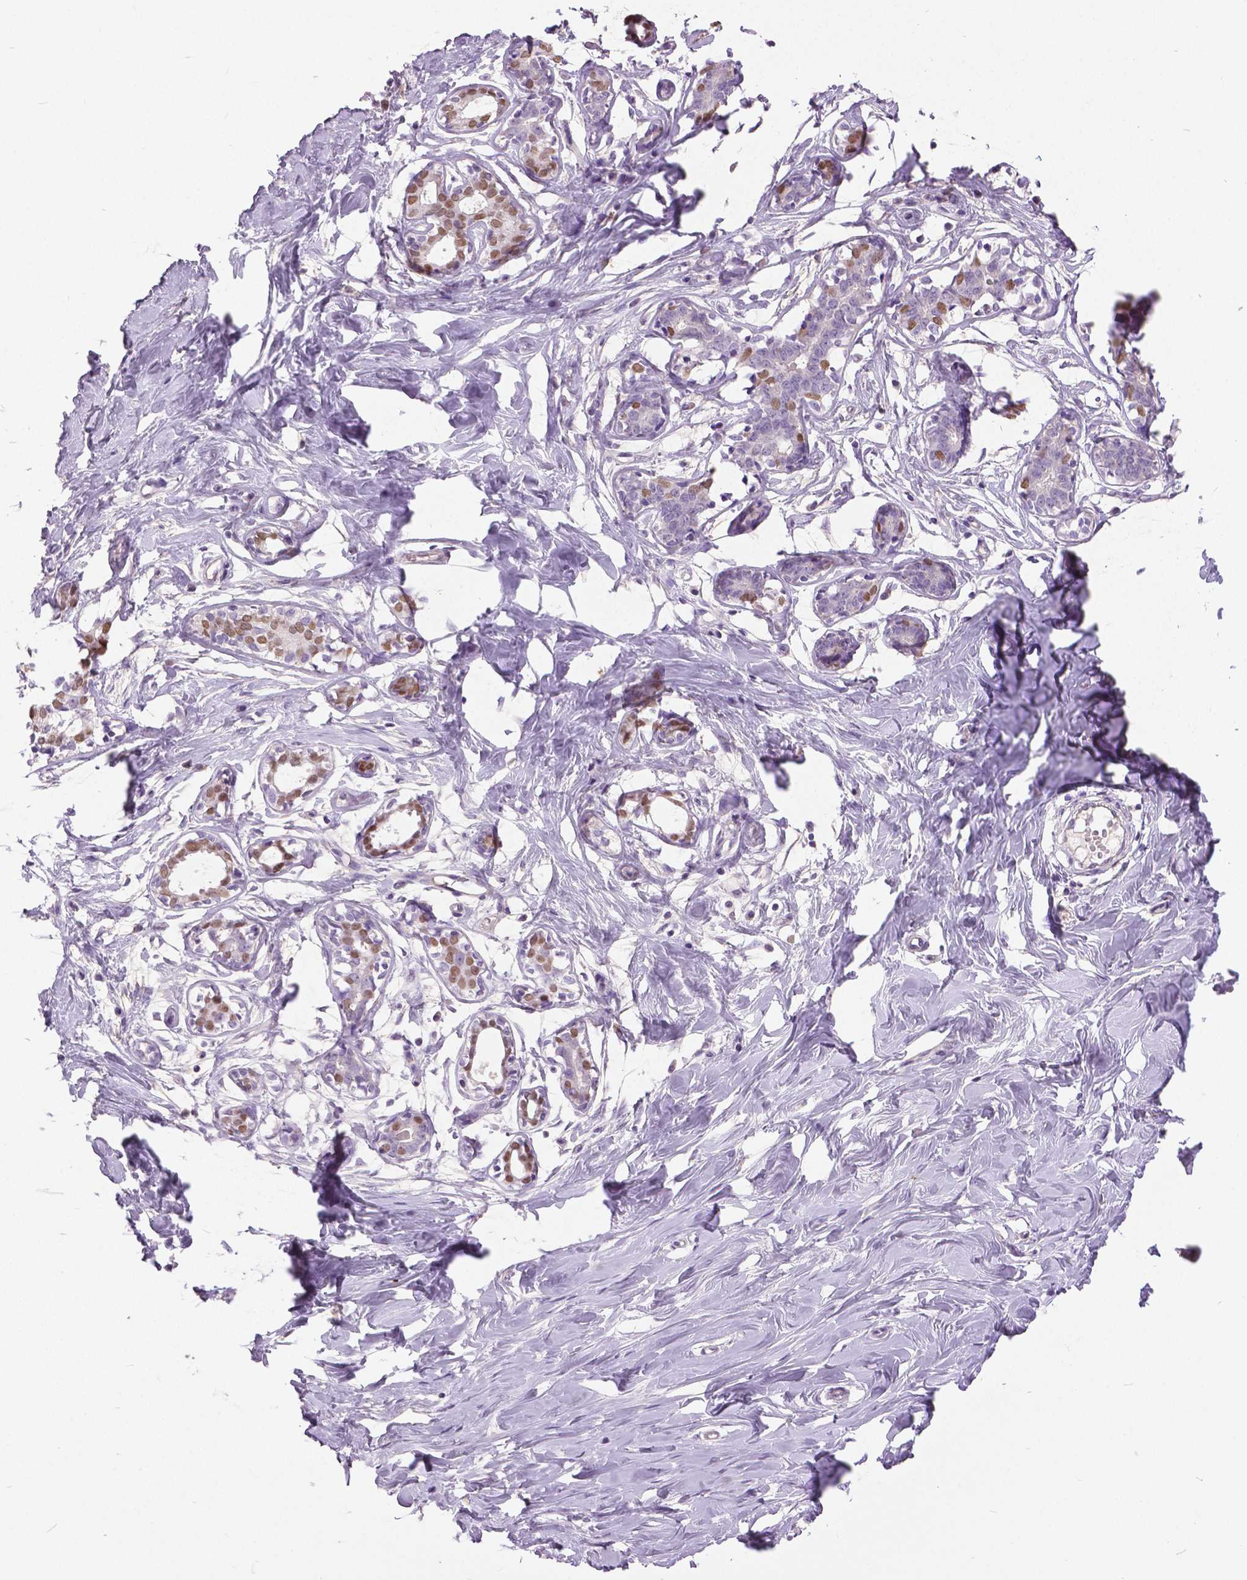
{"staining": {"intensity": "negative", "quantity": "none", "location": "none"}, "tissue": "breast", "cell_type": "Adipocytes", "image_type": "normal", "snomed": [{"axis": "morphology", "description": "Normal tissue, NOS"}, {"axis": "topography", "description": "Breast"}], "caption": "Immunohistochemistry (IHC) micrograph of benign breast: breast stained with DAB demonstrates no significant protein staining in adipocytes.", "gene": "FOXA1", "patient": {"sex": "female", "age": 27}}